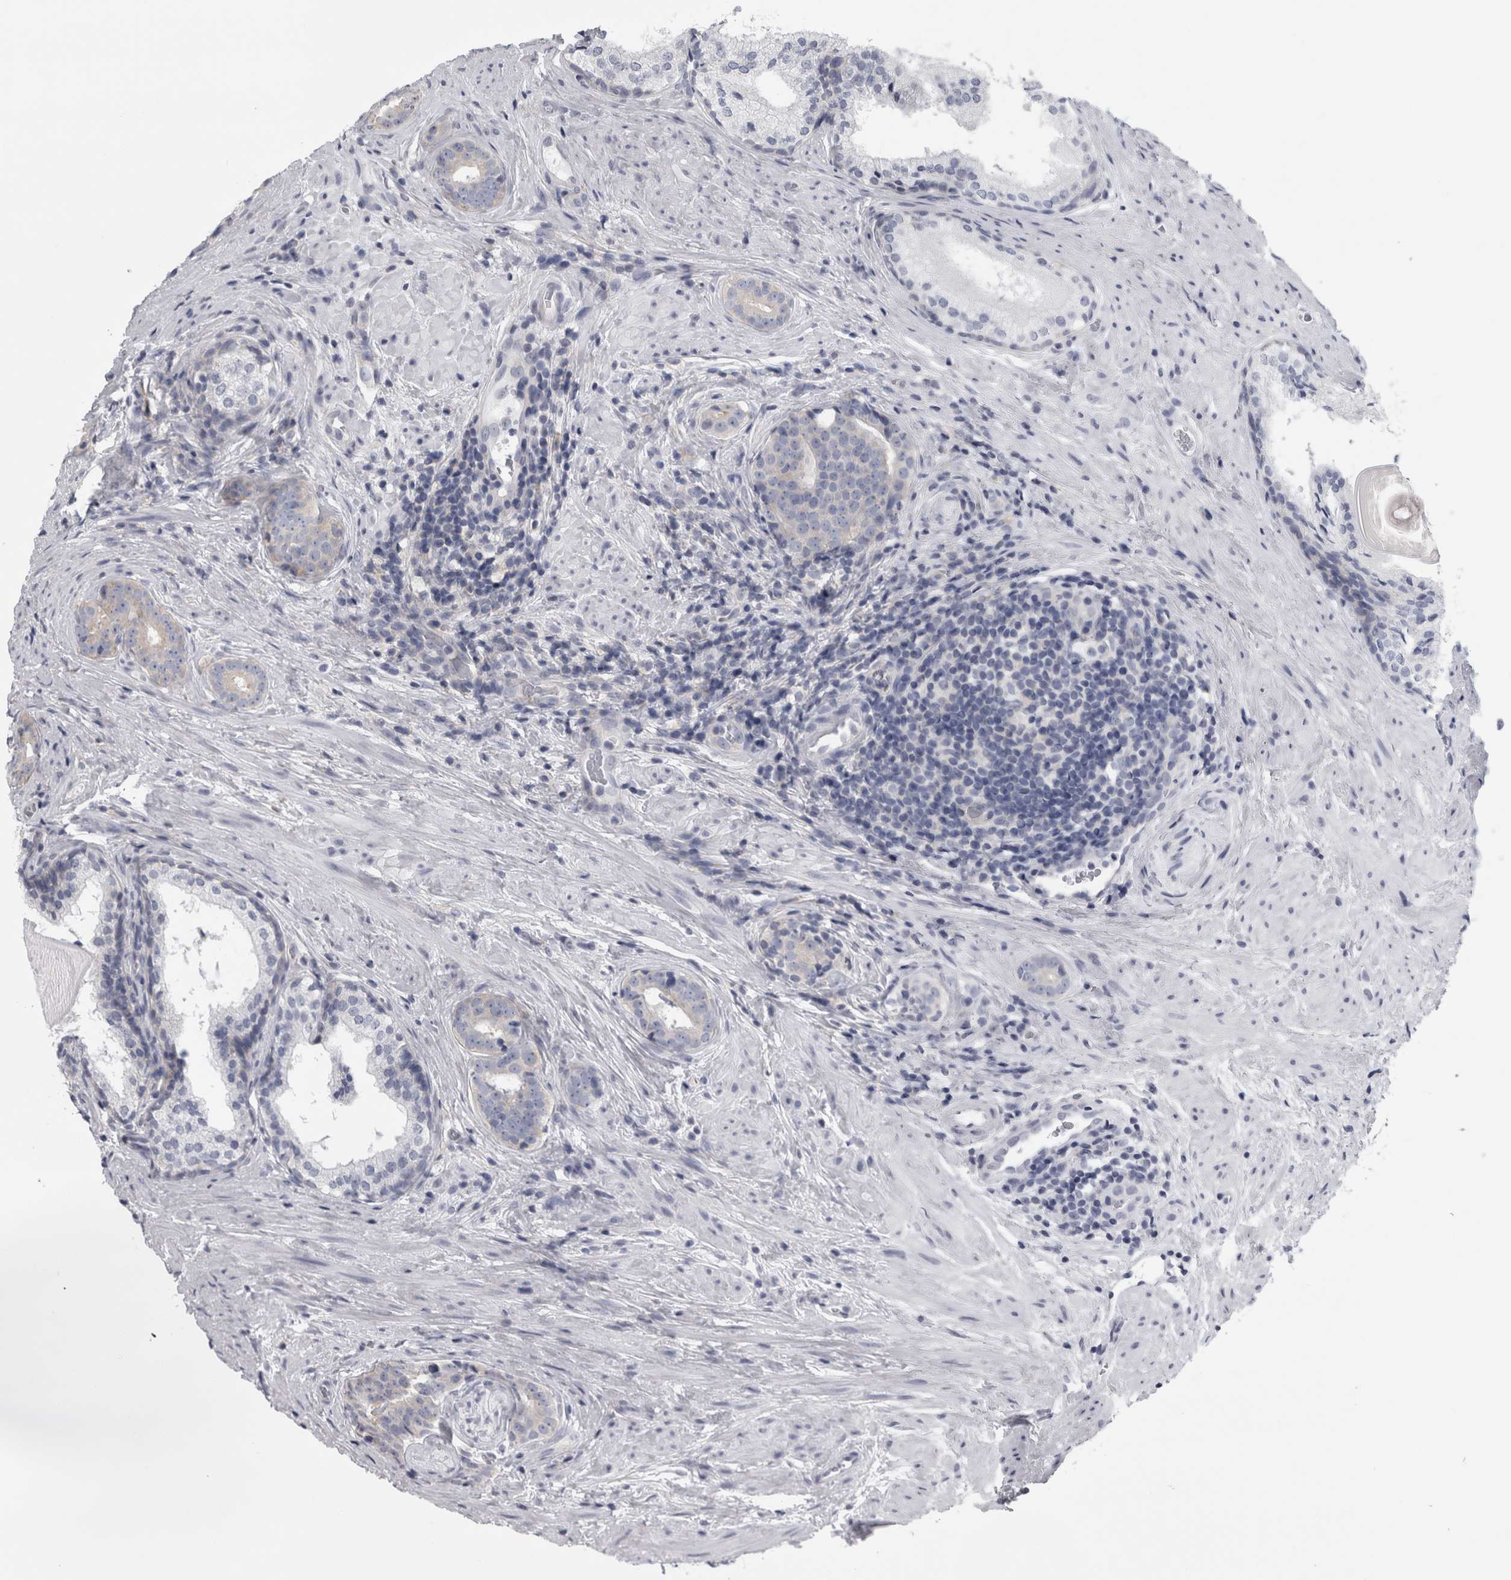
{"staining": {"intensity": "weak", "quantity": "<25%", "location": "cytoplasmic/membranous"}, "tissue": "prostate cancer", "cell_type": "Tumor cells", "image_type": "cancer", "snomed": [{"axis": "morphology", "description": "Adenocarcinoma, High grade"}, {"axis": "topography", "description": "Prostate"}], "caption": "A high-resolution image shows immunohistochemistry (IHC) staining of prostate cancer (adenocarcinoma (high-grade)), which shows no significant positivity in tumor cells.", "gene": "PRRC2C", "patient": {"sex": "male", "age": 56}}